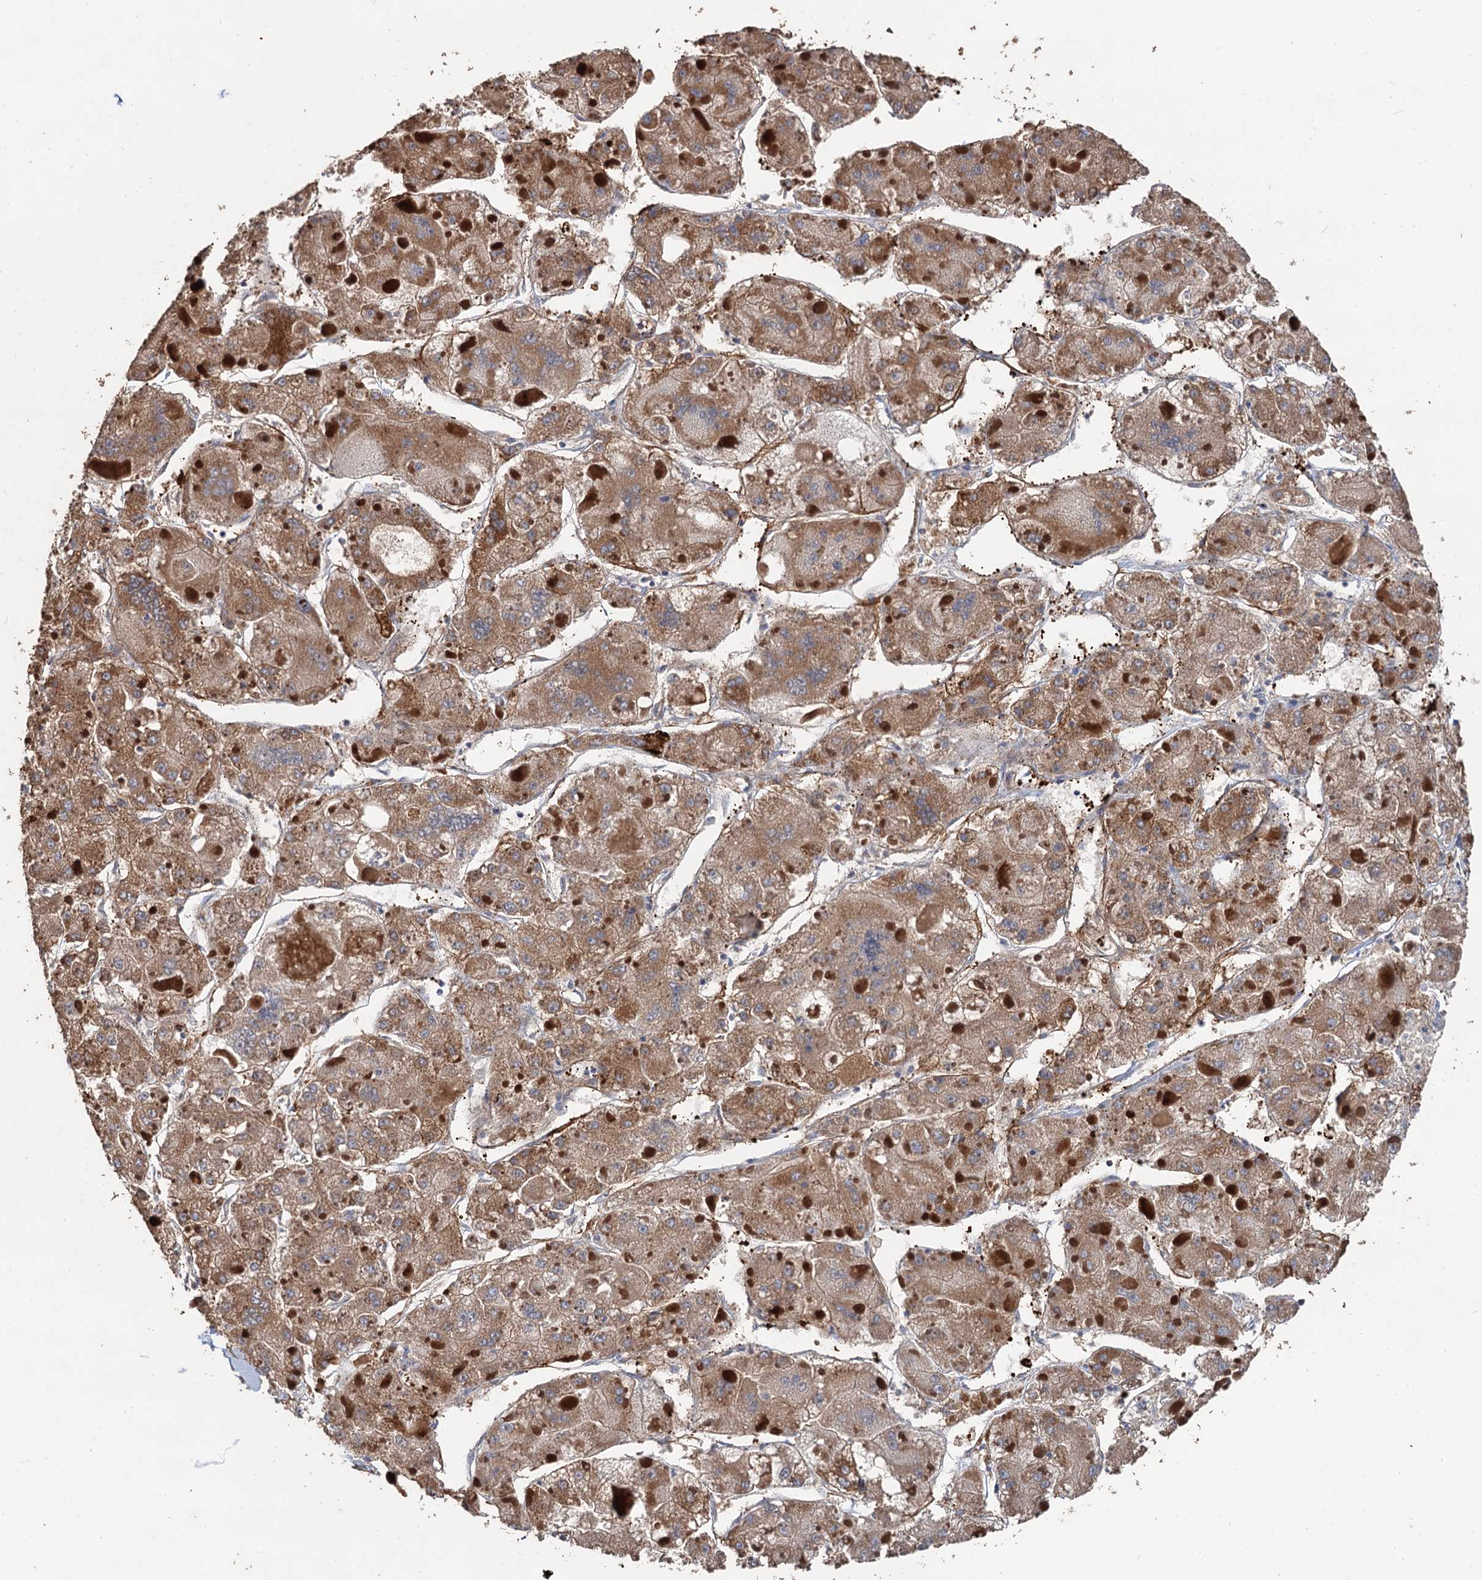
{"staining": {"intensity": "moderate", "quantity": ">75%", "location": "cytoplasmic/membranous"}, "tissue": "liver cancer", "cell_type": "Tumor cells", "image_type": "cancer", "snomed": [{"axis": "morphology", "description": "Carcinoma, Hepatocellular, NOS"}, {"axis": "topography", "description": "Liver"}], "caption": "High-power microscopy captured an immunohistochemistry histopathology image of liver cancer, revealing moderate cytoplasmic/membranous positivity in about >75% of tumor cells.", "gene": "DEXI", "patient": {"sex": "female", "age": 73}}